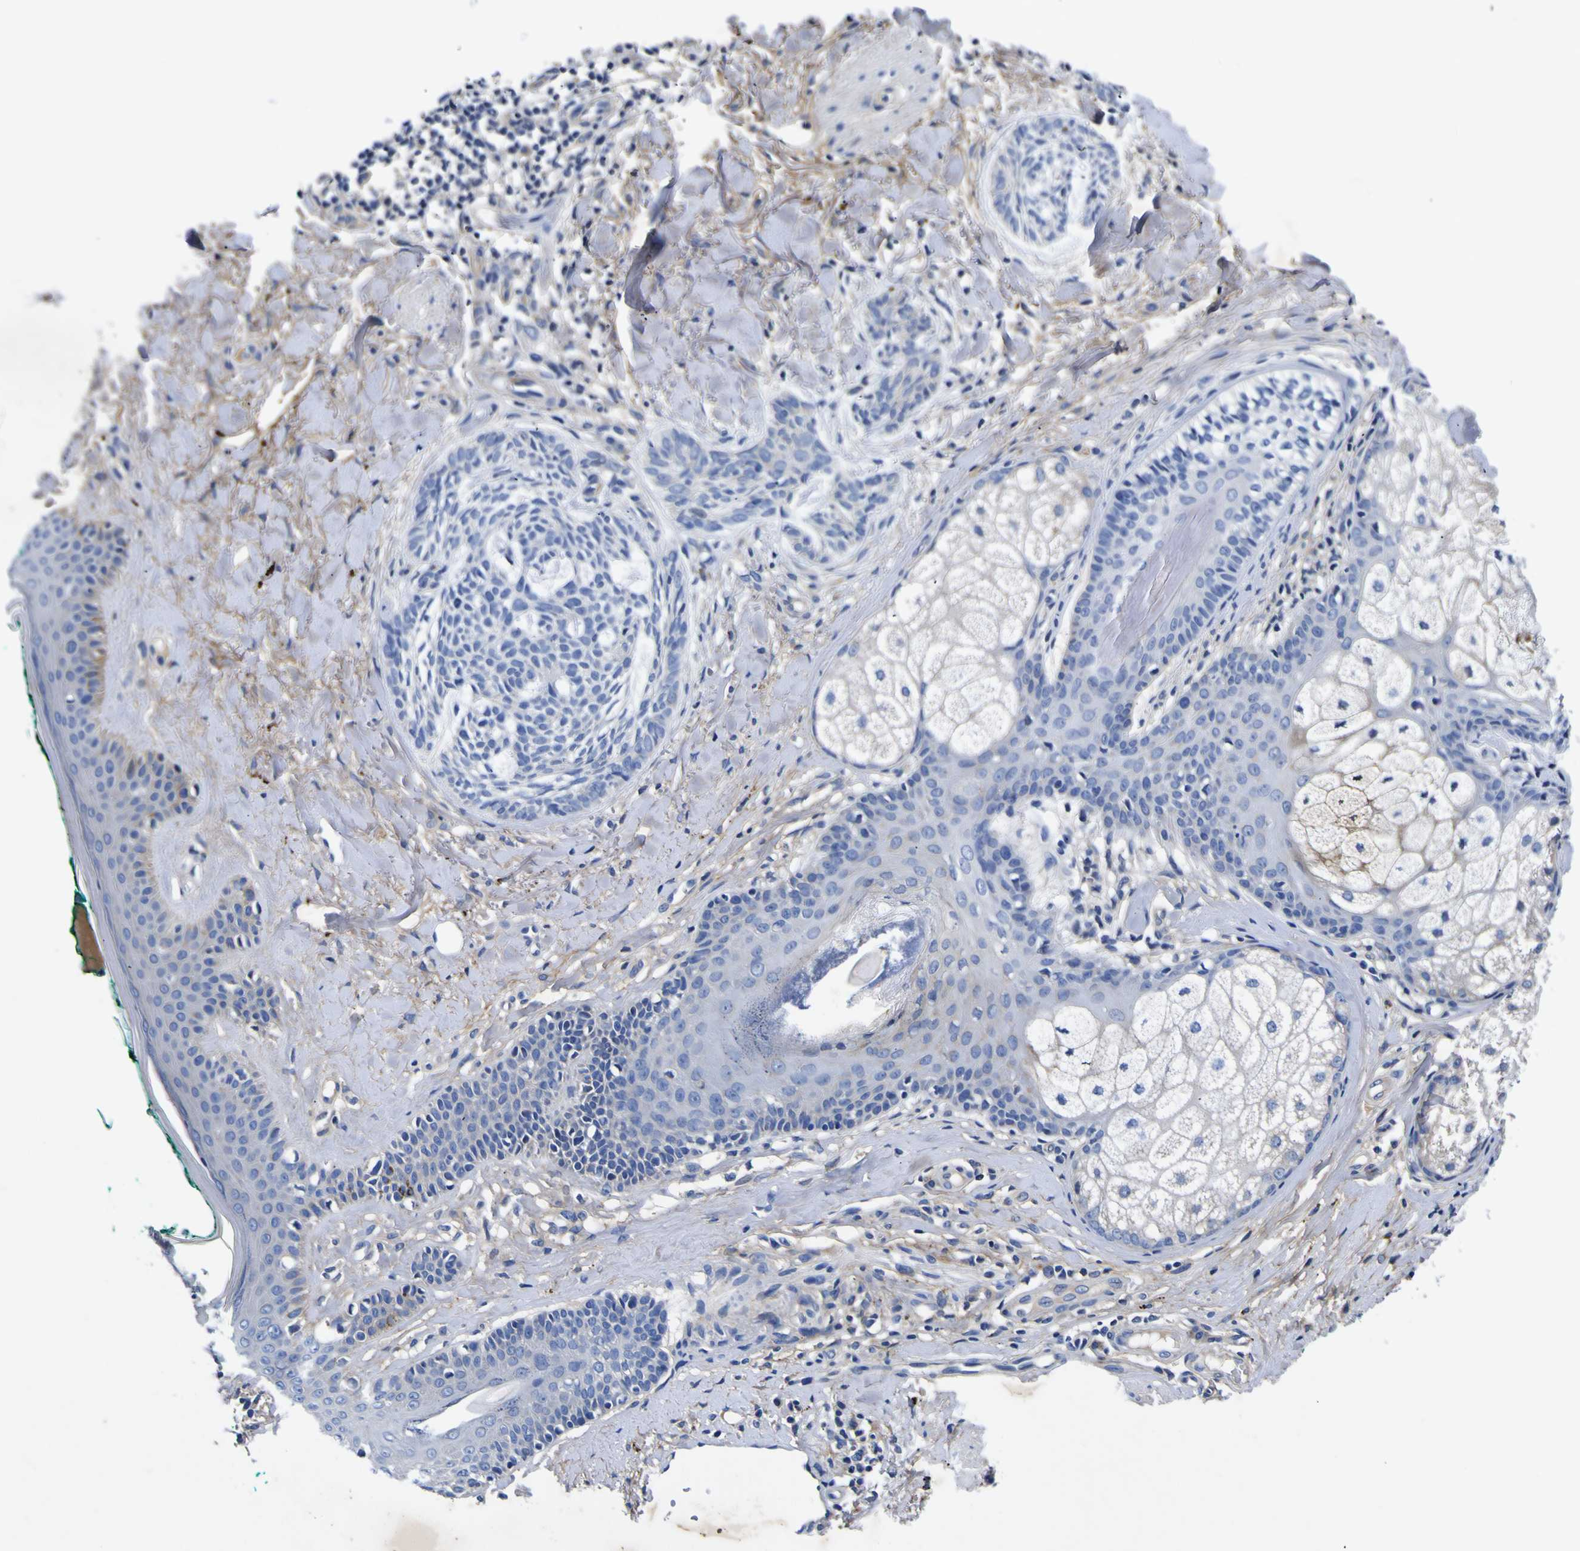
{"staining": {"intensity": "negative", "quantity": "none", "location": "none"}, "tissue": "skin cancer", "cell_type": "Tumor cells", "image_type": "cancer", "snomed": [{"axis": "morphology", "description": "Basal cell carcinoma"}, {"axis": "topography", "description": "Skin"}], "caption": "DAB immunohistochemical staining of skin cancer (basal cell carcinoma) reveals no significant staining in tumor cells. (Immunohistochemistry (ihc), brightfield microscopy, high magnification).", "gene": "VASN", "patient": {"sex": "male", "age": 43}}